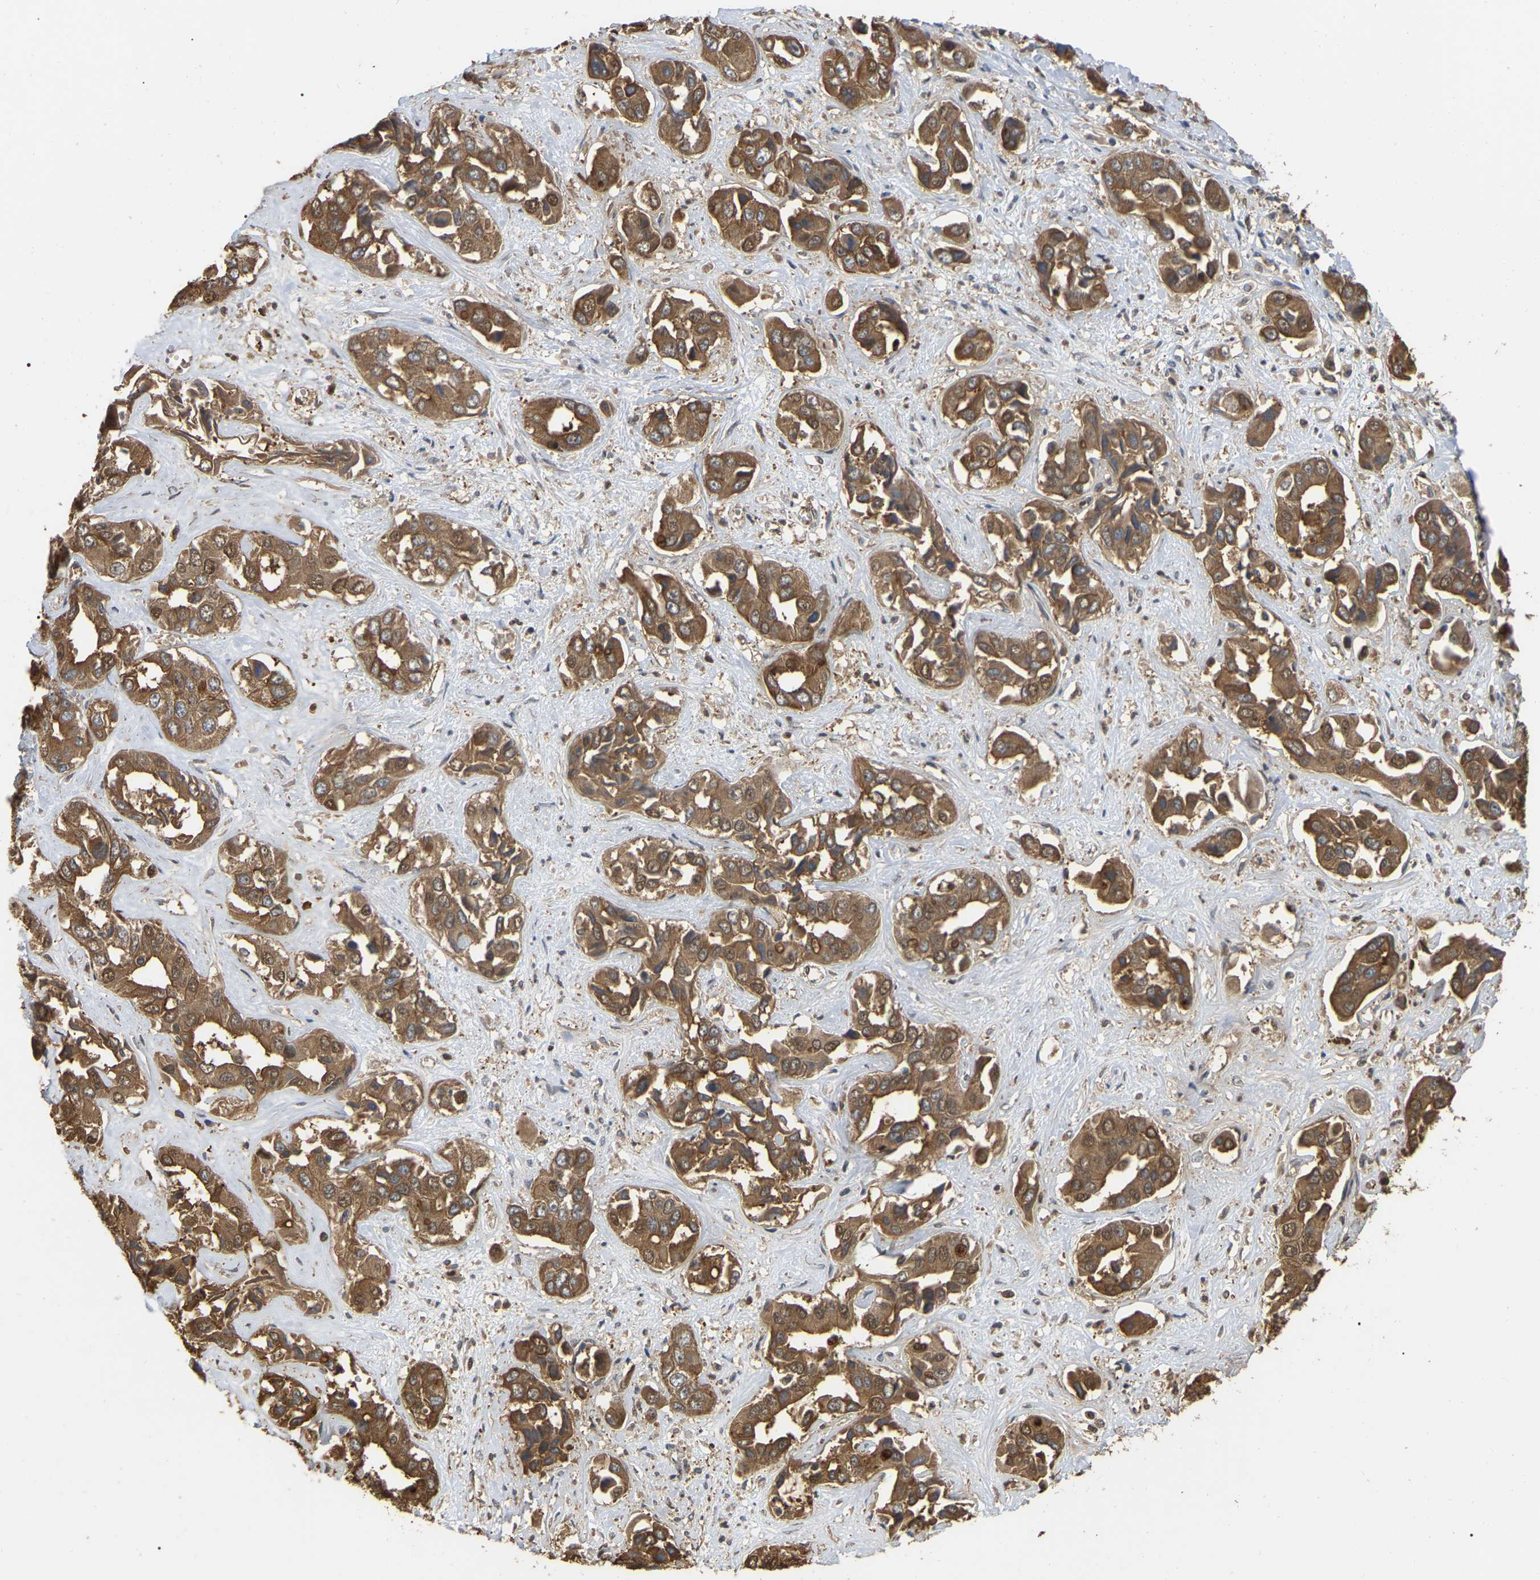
{"staining": {"intensity": "moderate", "quantity": ">75%", "location": "cytoplasmic/membranous"}, "tissue": "liver cancer", "cell_type": "Tumor cells", "image_type": "cancer", "snomed": [{"axis": "morphology", "description": "Cholangiocarcinoma"}, {"axis": "topography", "description": "Liver"}], "caption": "This photomicrograph displays immunohistochemistry staining of liver cancer, with medium moderate cytoplasmic/membranous staining in about >75% of tumor cells.", "gene": "FAM219A", "patient": {"sex": "female", "age": 52}}